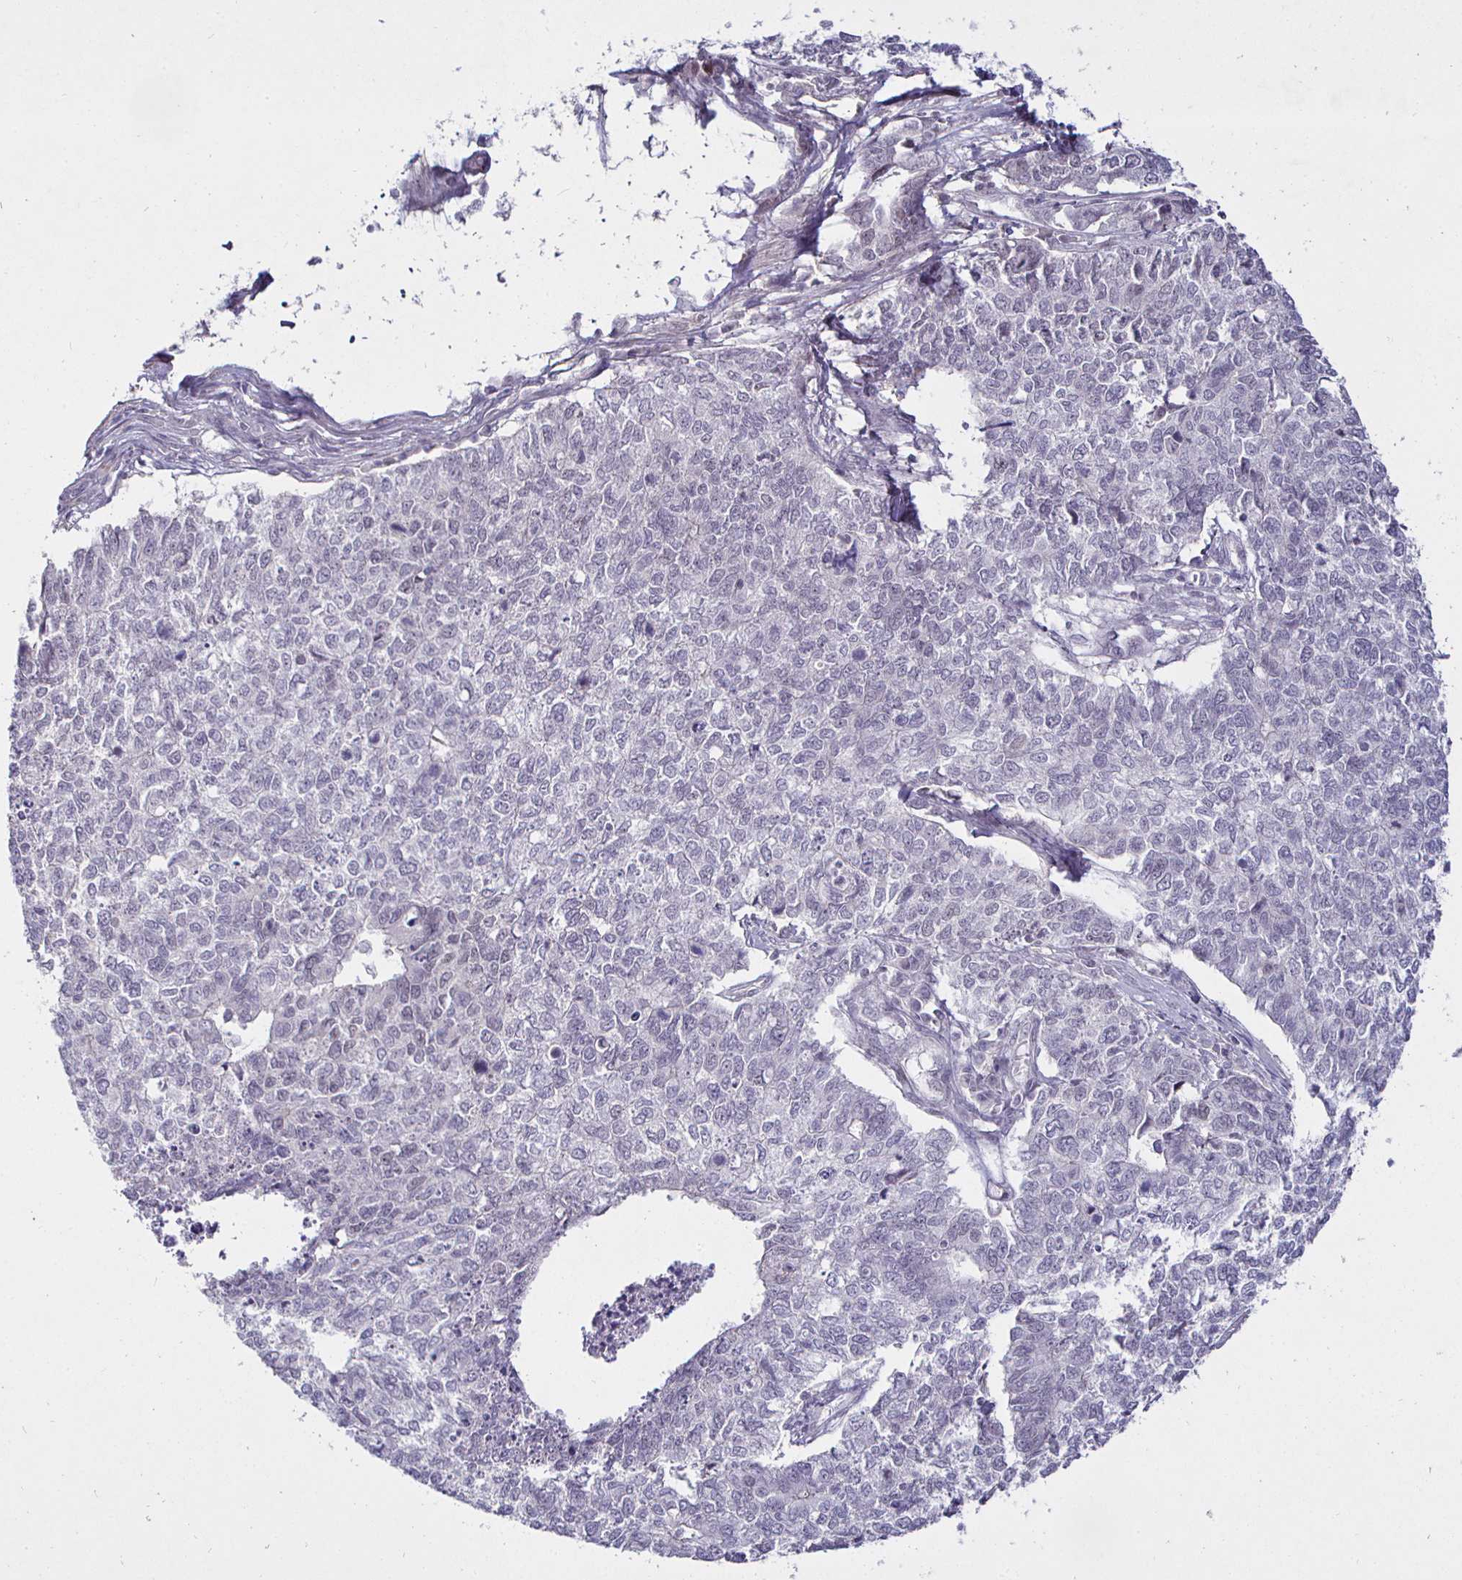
{"staining": {"intensity": "negative", "quantity": "none", "location": "none"}, "tissue": "cervical cancer", "cell_type": "Tumor cells", "image_type": "cancer", "snomed": [{"axis": "morphology", "description": "Adenocarcinoma, NOS"}, {"axis": "topography", "description": "Cervix"}], "caption": "Photomicrograph shows no significant protein staining in tumor cells of cervical adenocarcinoma. (DAB (3,3'-diaminobenzidine) immunohistochemistry (IHC), high magnification).", "gene": "MLH1", "patient": {"sex": "female", "age": 63}}